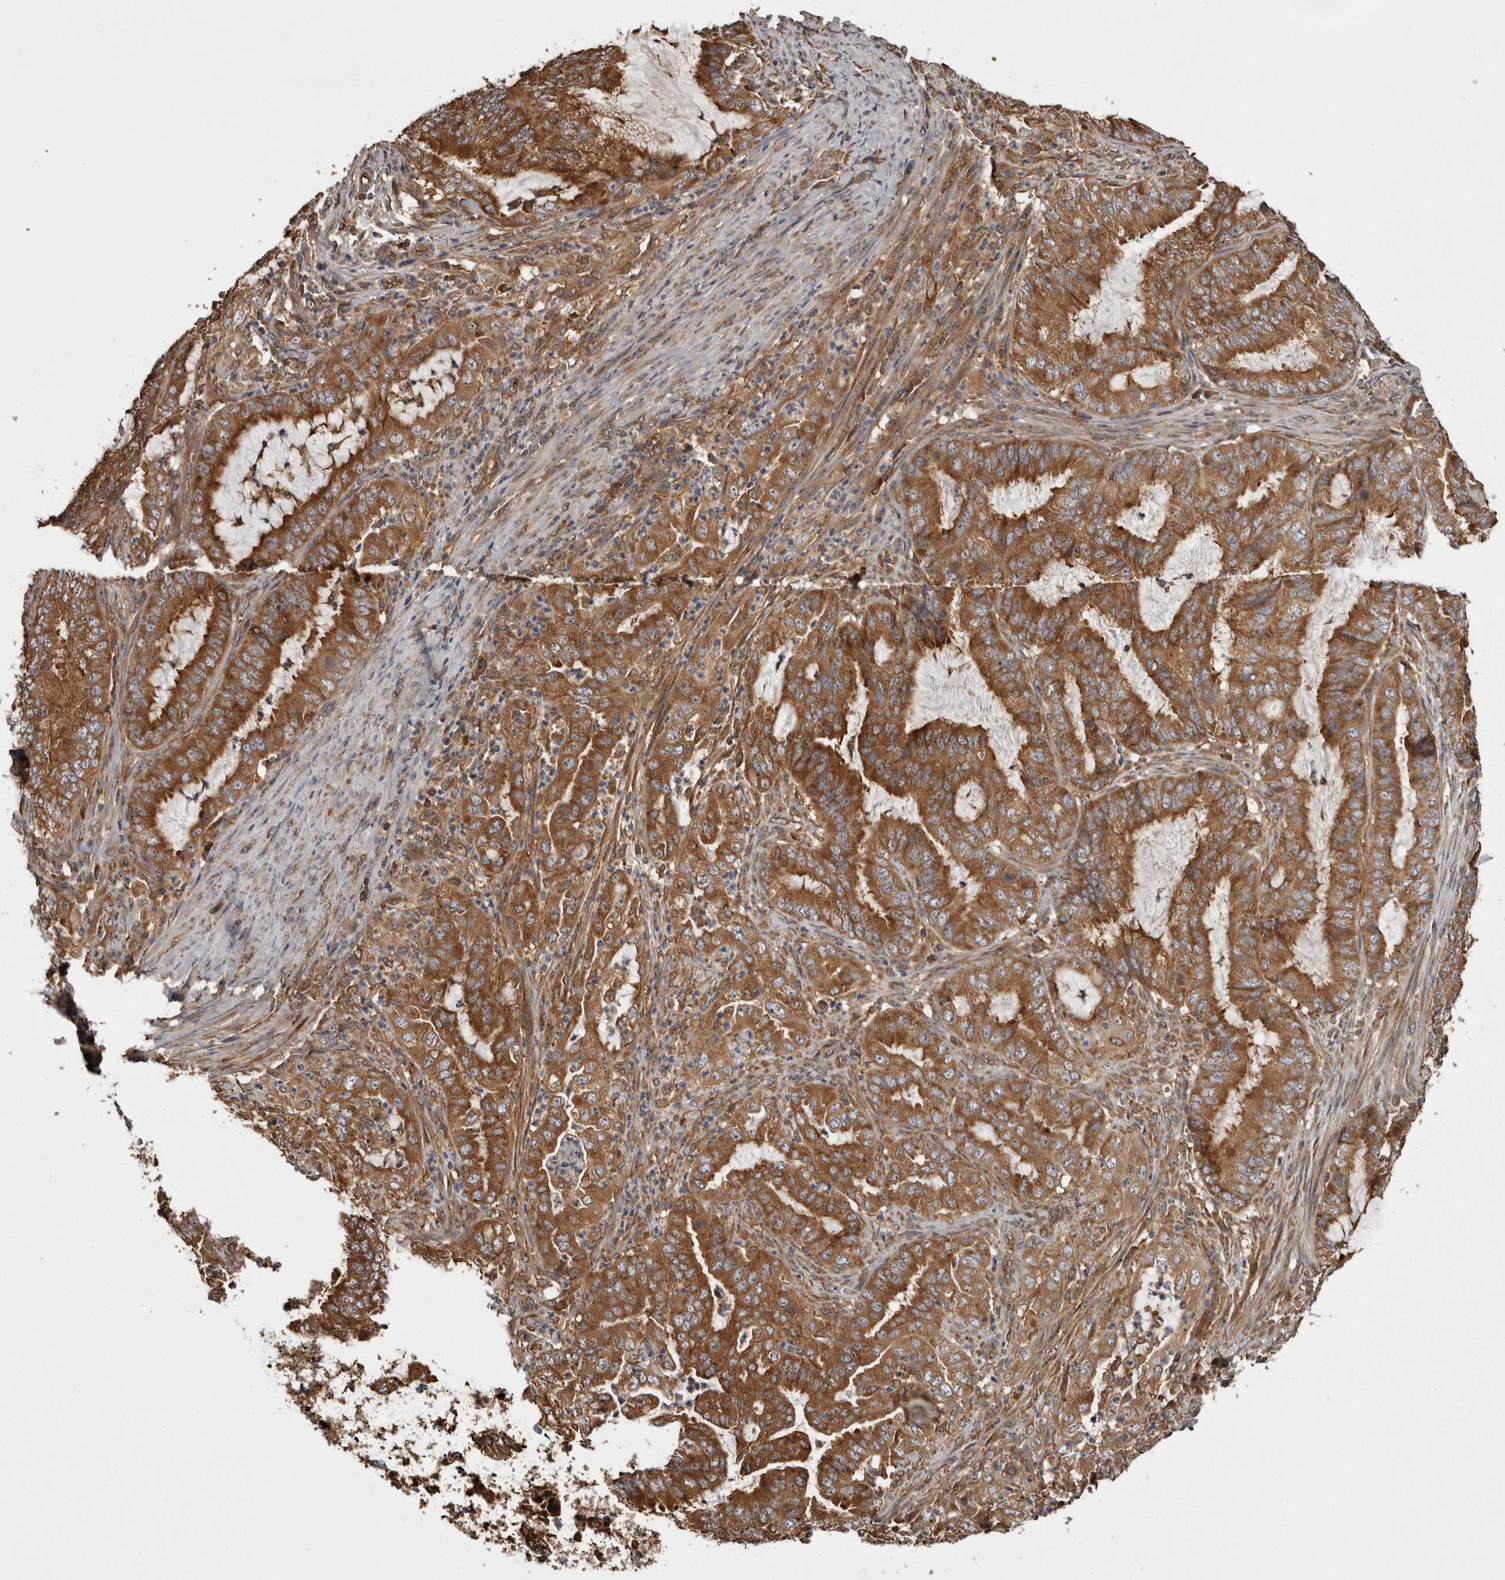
{"staining": {"intensity": "strong", "quantity": ">75%", "location": "cytoplasmic/membranous"}, "tissue": "endometrial cancer", "cell_type": "Tumor cells", "image_type": "cancer", "snomed": [{"axis": "morphology", "description": "Adenocarcinoma, NOS"}, {"axis": "topography", "description": "Endometrium"}], "caption": "Brown immunohistochemical staining in endometrial cancer reveals strong cytoplasmic/membranous staining in about >75% of tumor cells.", "gene": "DARS1", "patient": {"sex": "female", "age": 51}}